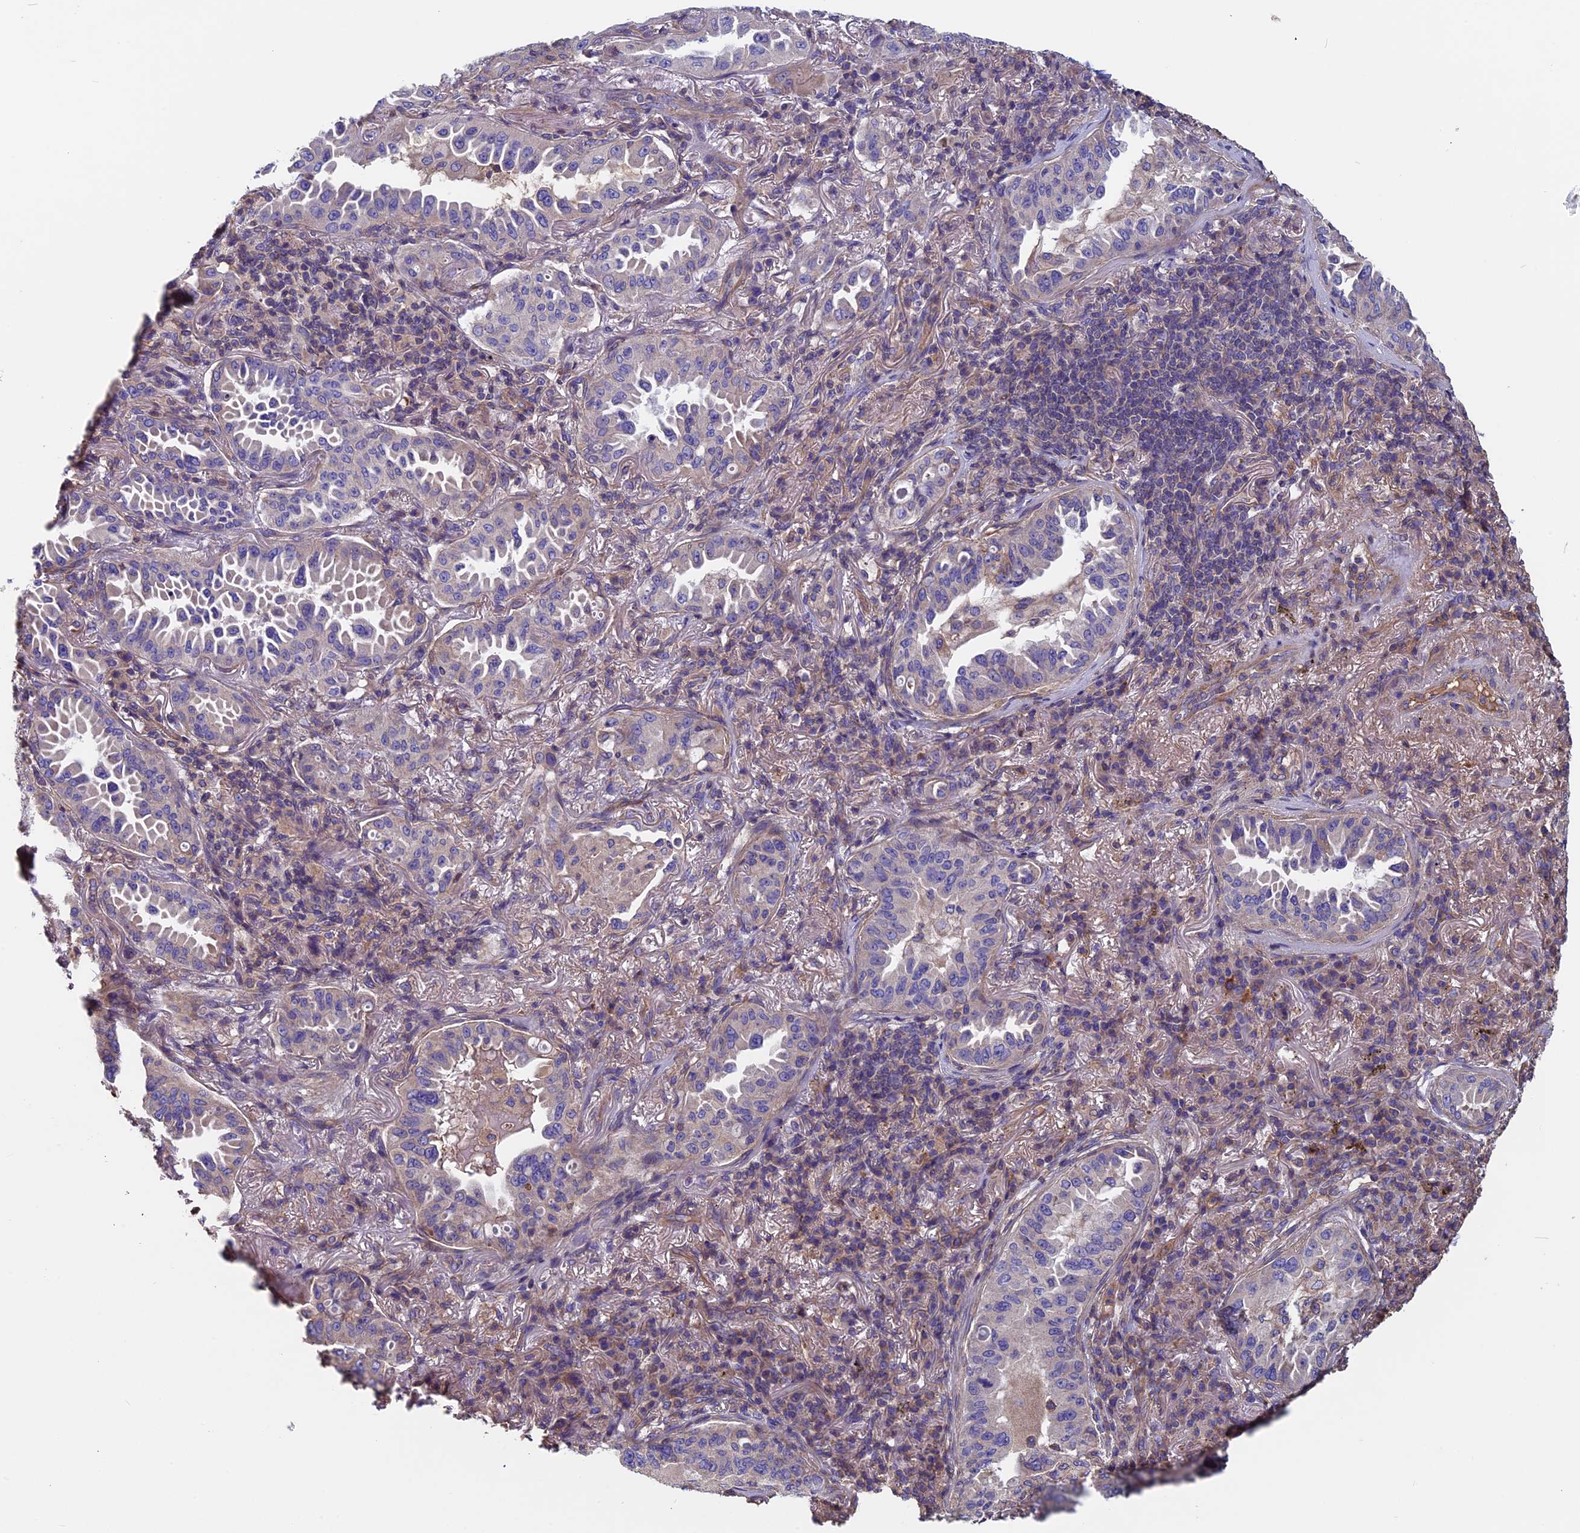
{"staining": {"intensity": "negative", "quantity": "none", "location": "none"}, "tissue": "lung cancer", "cell_type": "Tumor cells", "image_type": "cancer", "snomed": [{"axis": "morphology", "description": "Adenocarcinoma, NOS"}, {"axis": "topography", "description": "Lung"}], "caption": "There is no significant expression in tumor cells of lung cancer (adenocarcinoma).", "gene": "CCDC153", "patient": {"sex": "female", "age": 69}}